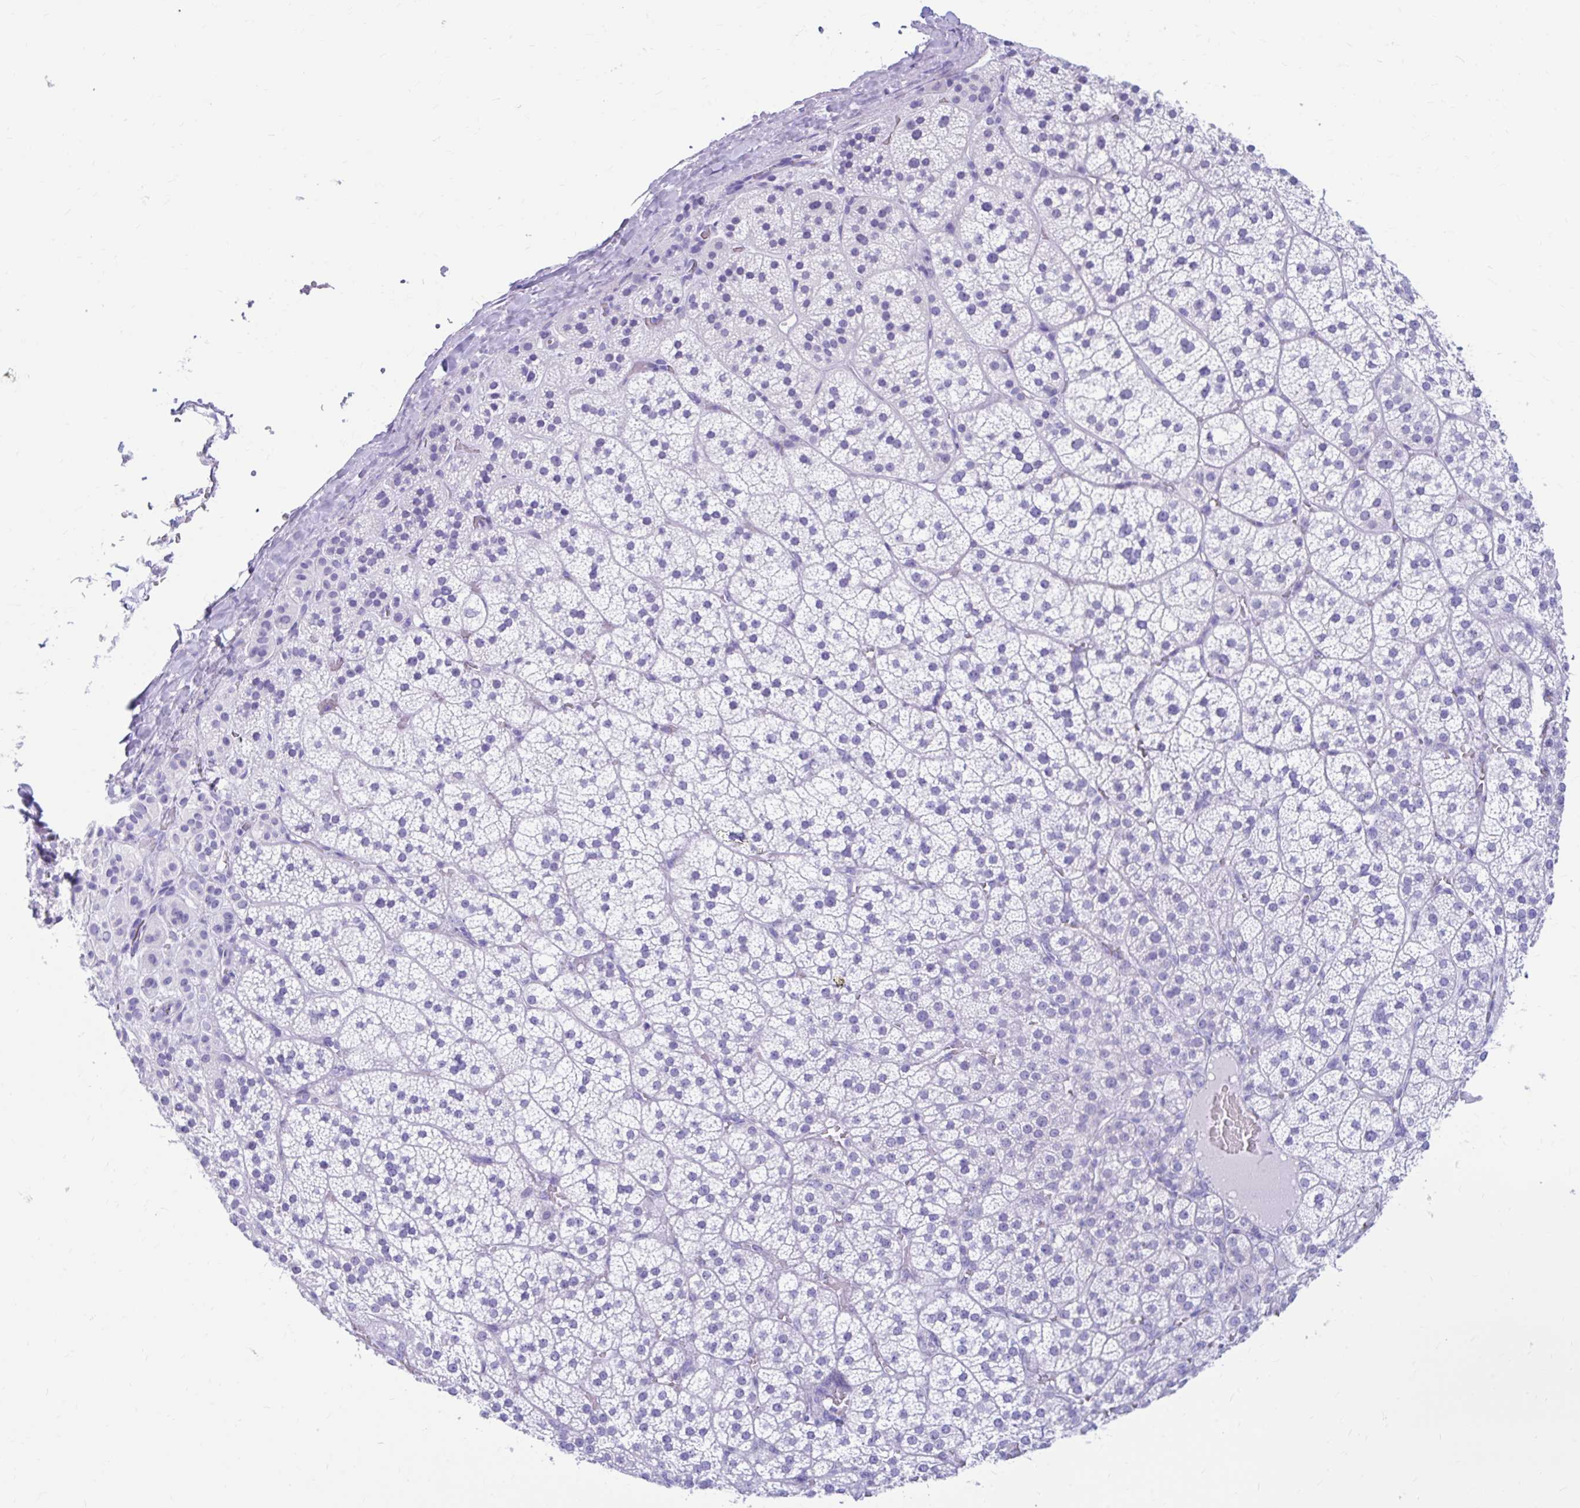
{"staining": {"intensity": "negative", "quantity": "none", "location": "none"}, "tissue": "adrenal gland", "cell_type": "Glandular cells", "image_type": "normal", "snomed": [{"axis": "morphology", "description": "Normal tissue, NOS"}, {"axis": "topography", "description": "Adrenal gland"}], "caption": "Immunohistochemistry (IHC) photomicrograph of unremarkable adrenal gland stained for a protein (brown), which displays no staining in glandular cells.", "gene": "NSG2", "patient": {"sex": "female", "age": 60}}